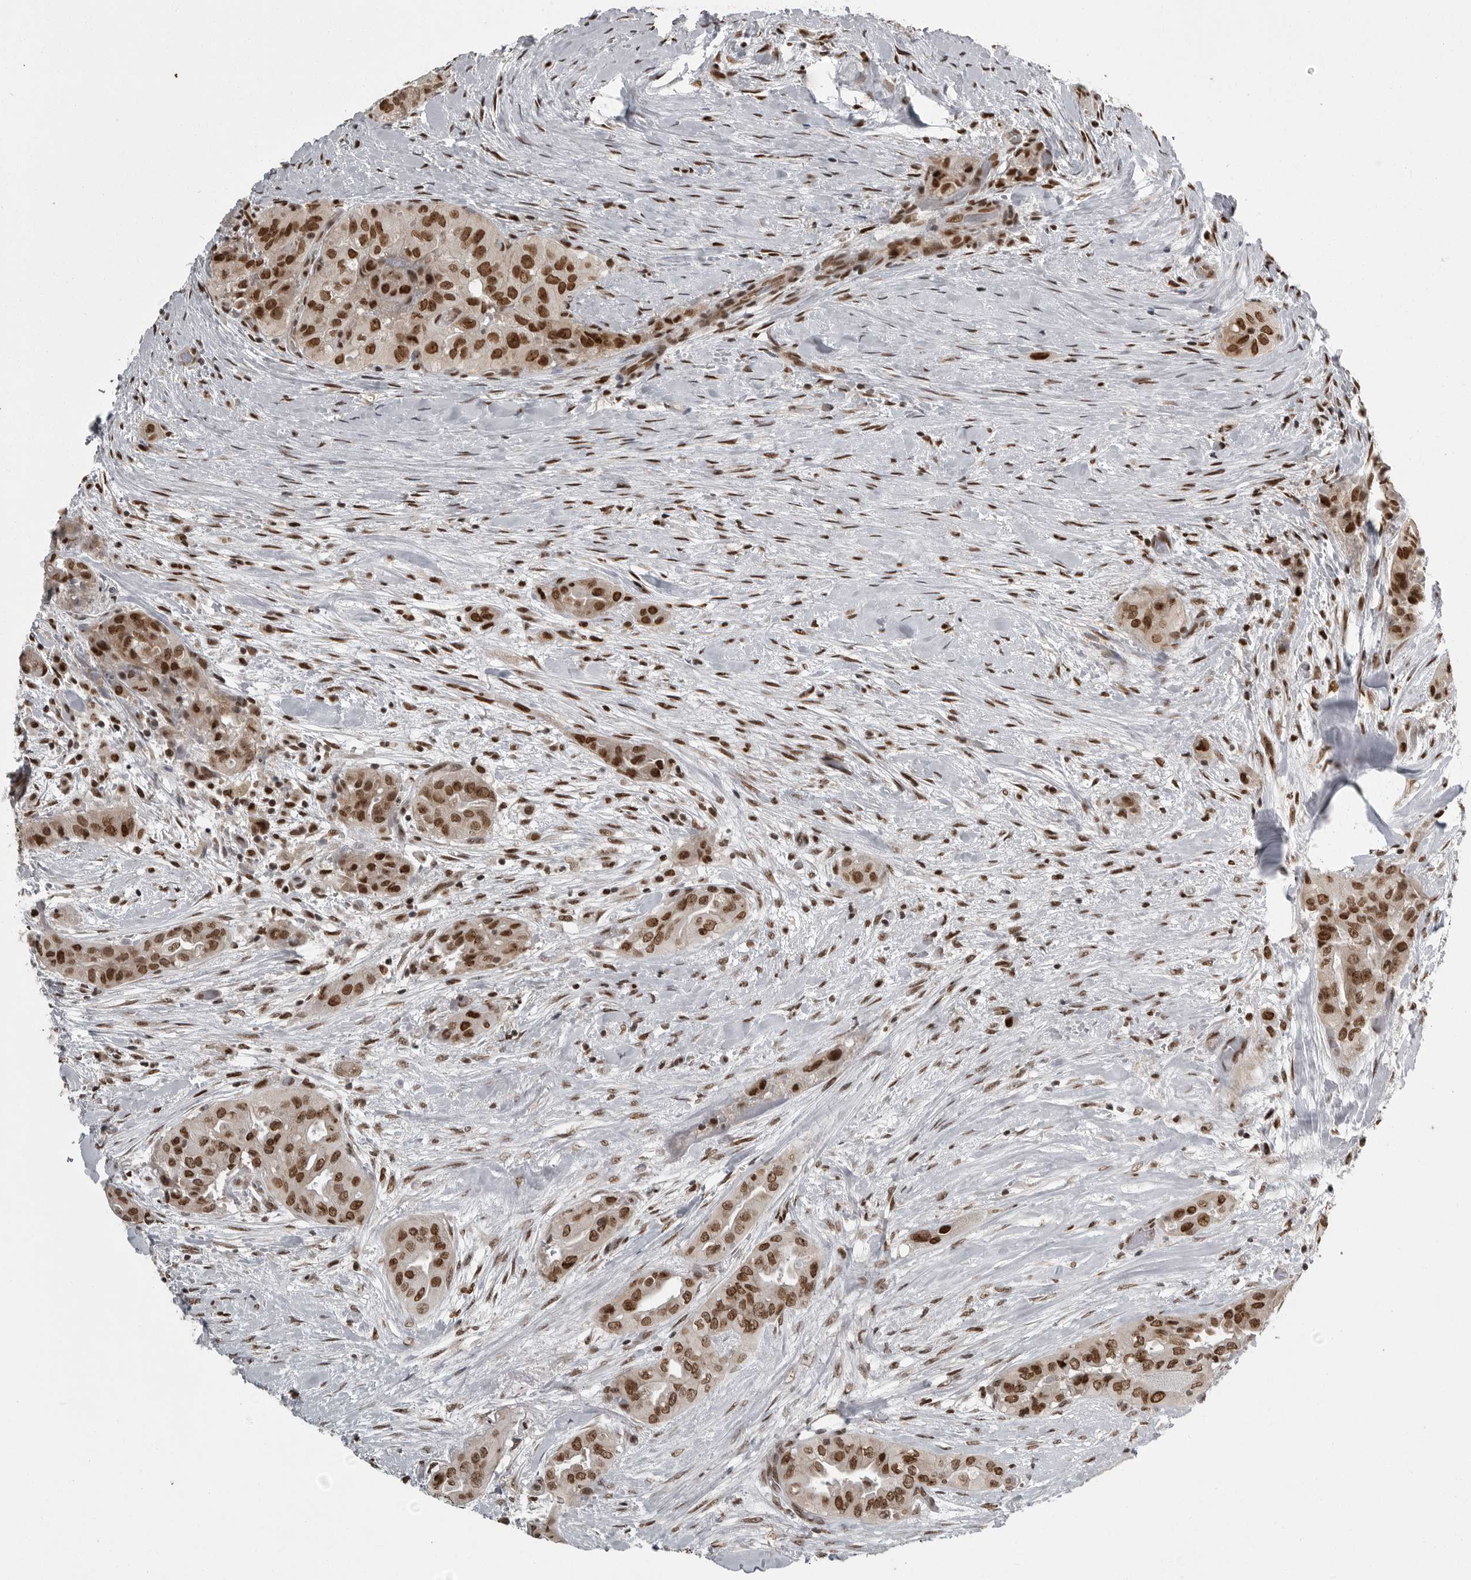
{"staining": {"intensity": "strong", "quantity": ">75%", "location": "nuclear"}, "tissue": "thyroid cancer", "cell_type": "Tumor cells", "image_type": "cancer", "snomed": [{"axis": "morphology", "description": "Papillary adenocarcinoma, NOS"}, {"axis": "topography", "description": "Thyroid gland"}], "caption": "Thyroid cancer was stained to show a protein in brown. There is high levels of strong nuclear staining in approximately >75% of tumor cells.", "gene": "YAF2", "patient": {"sex": "female", "age": 59}}